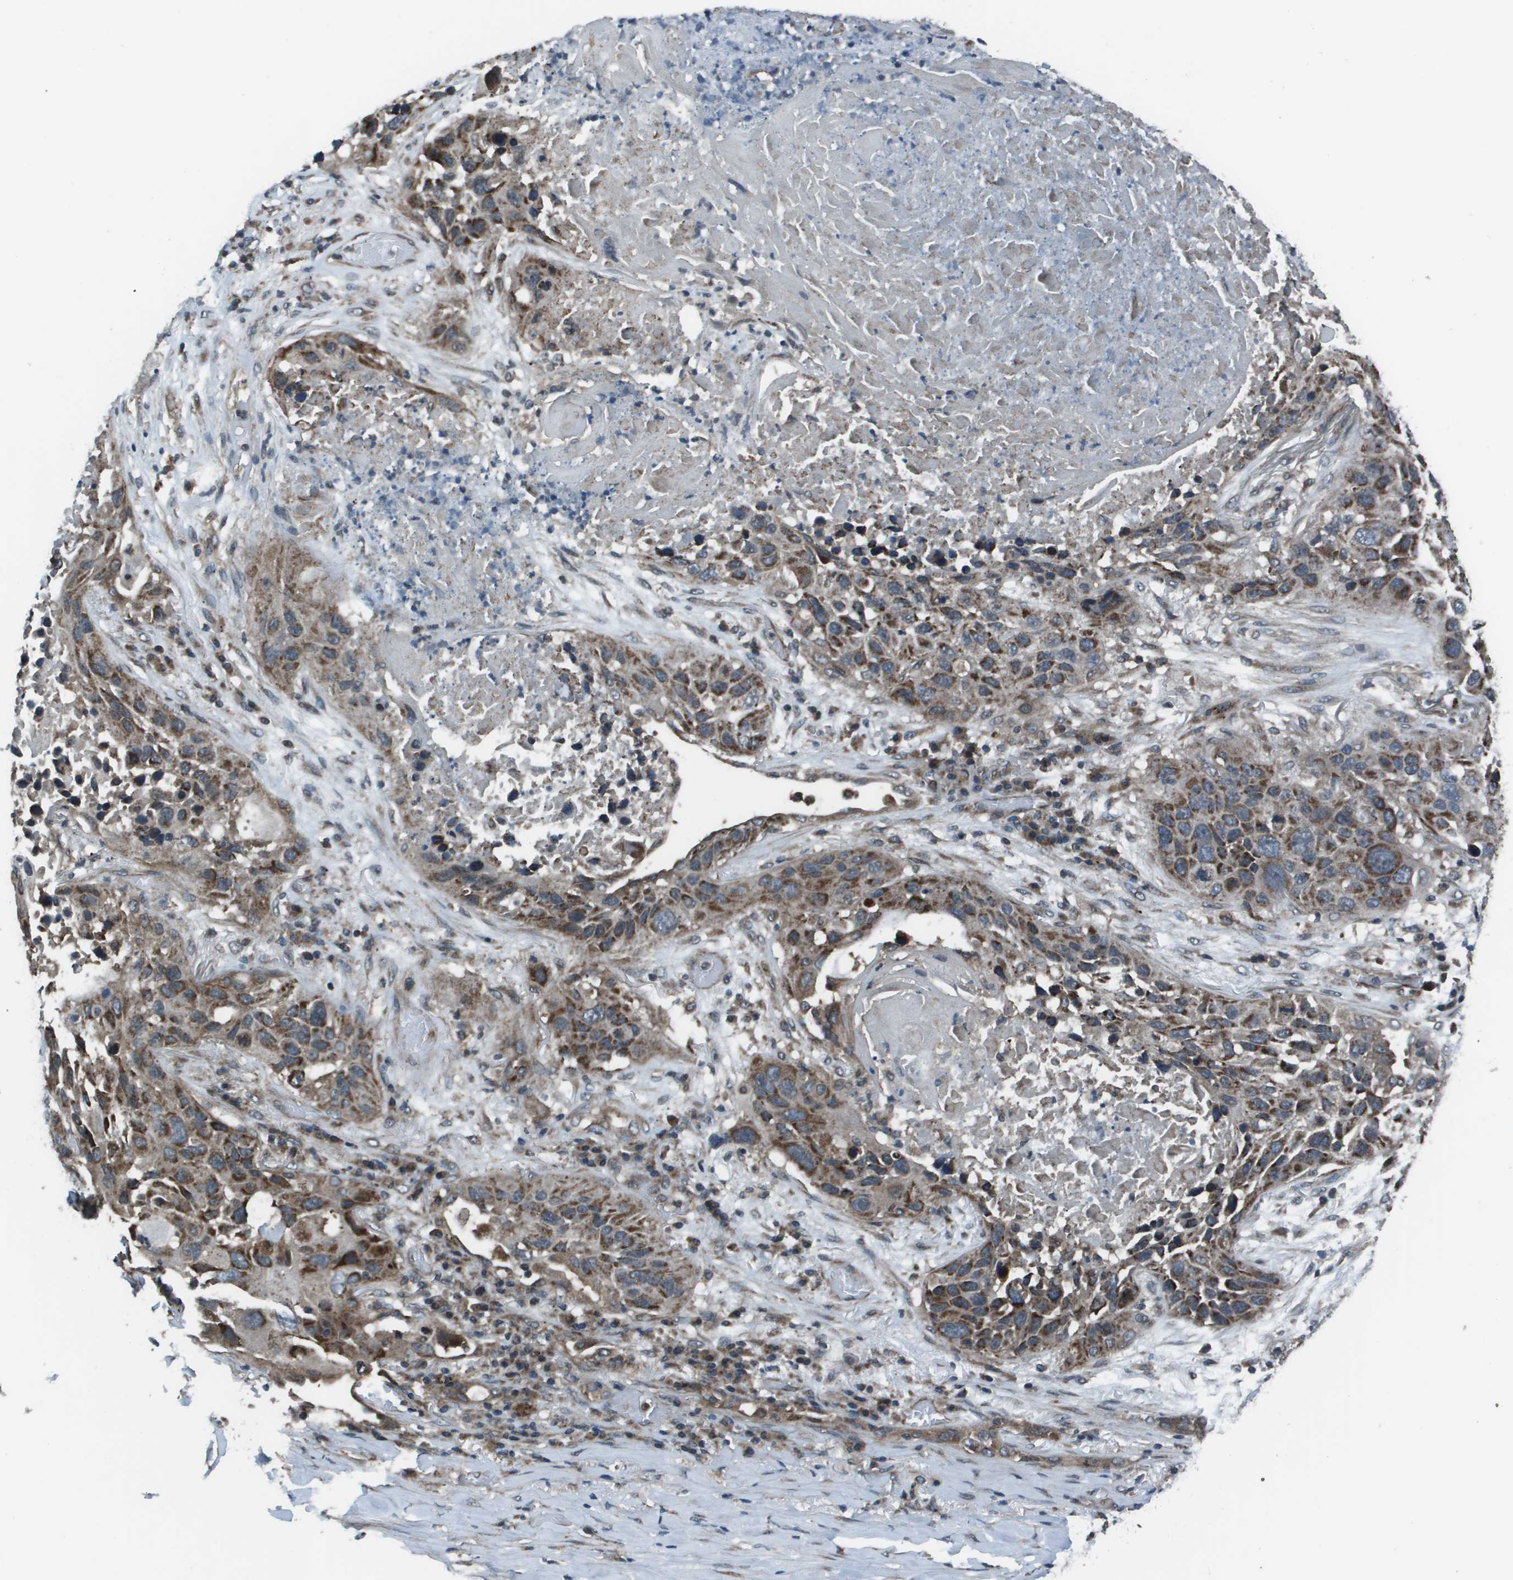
{"staining": {"intensity": "moderate", "quantity": ">75%", "location": "cytoplasmic/membranous"}, "tissue": "lung cancer", "cell_type": "Tumor cells", "image_type": "cancer", "snomed": [{"axis": "morphology", "description": "Squamous cell carcinoma, NOS"}, {"axis": "topography", "description": "Lung"}], "caption": "Squamous cell carcinoma (lung) stained for a protein (brown) demonstrates moderate cytoplasmic/membranous positive positivity in about >75% of tumor cells.", "gene": "PPFIA1", "patient": {"sex": "male", "age": 57}}